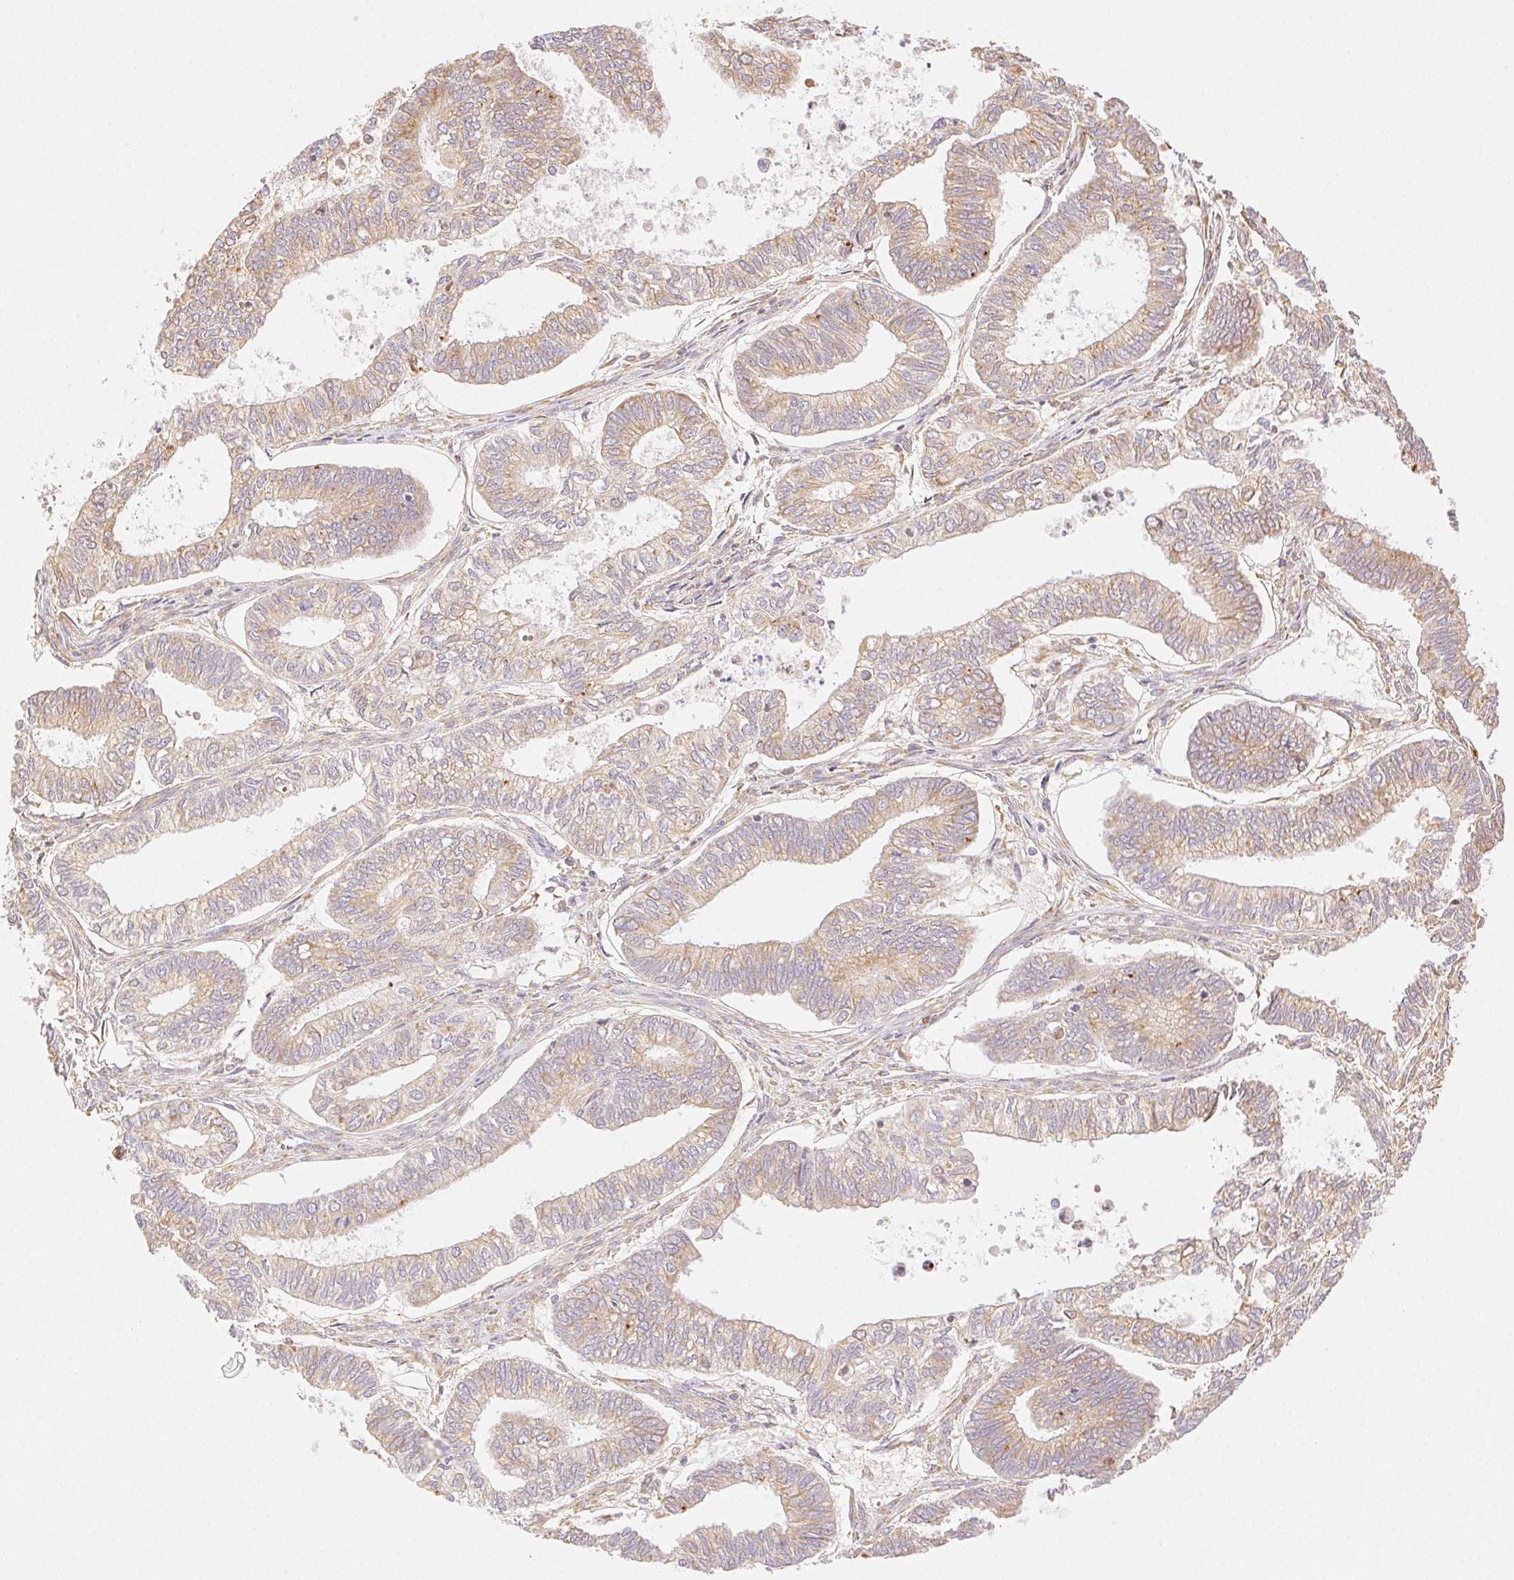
{"staining": {"intensity": "weak", "quantity": ">75%", "location": "cytoplasmic/membranous"}, "tissue": "ovarian cancer", "cell_type": "Tumor cells", "image_type": "cancer", "snomed": [{"axis": "morphology", "description": "Carcinoma, endometroid"}, {"axis": "topography", "description": "Ovary"}], "caption": "Immunohistochemistry (DAB) staining of human ovarian endometroid carcinoma reveals weak cytoplasmic/membranous protein positivity in about >75% of tumor cells.", "gene": "ENTREP1", "patient": {"sex": "female", "age": 64}}